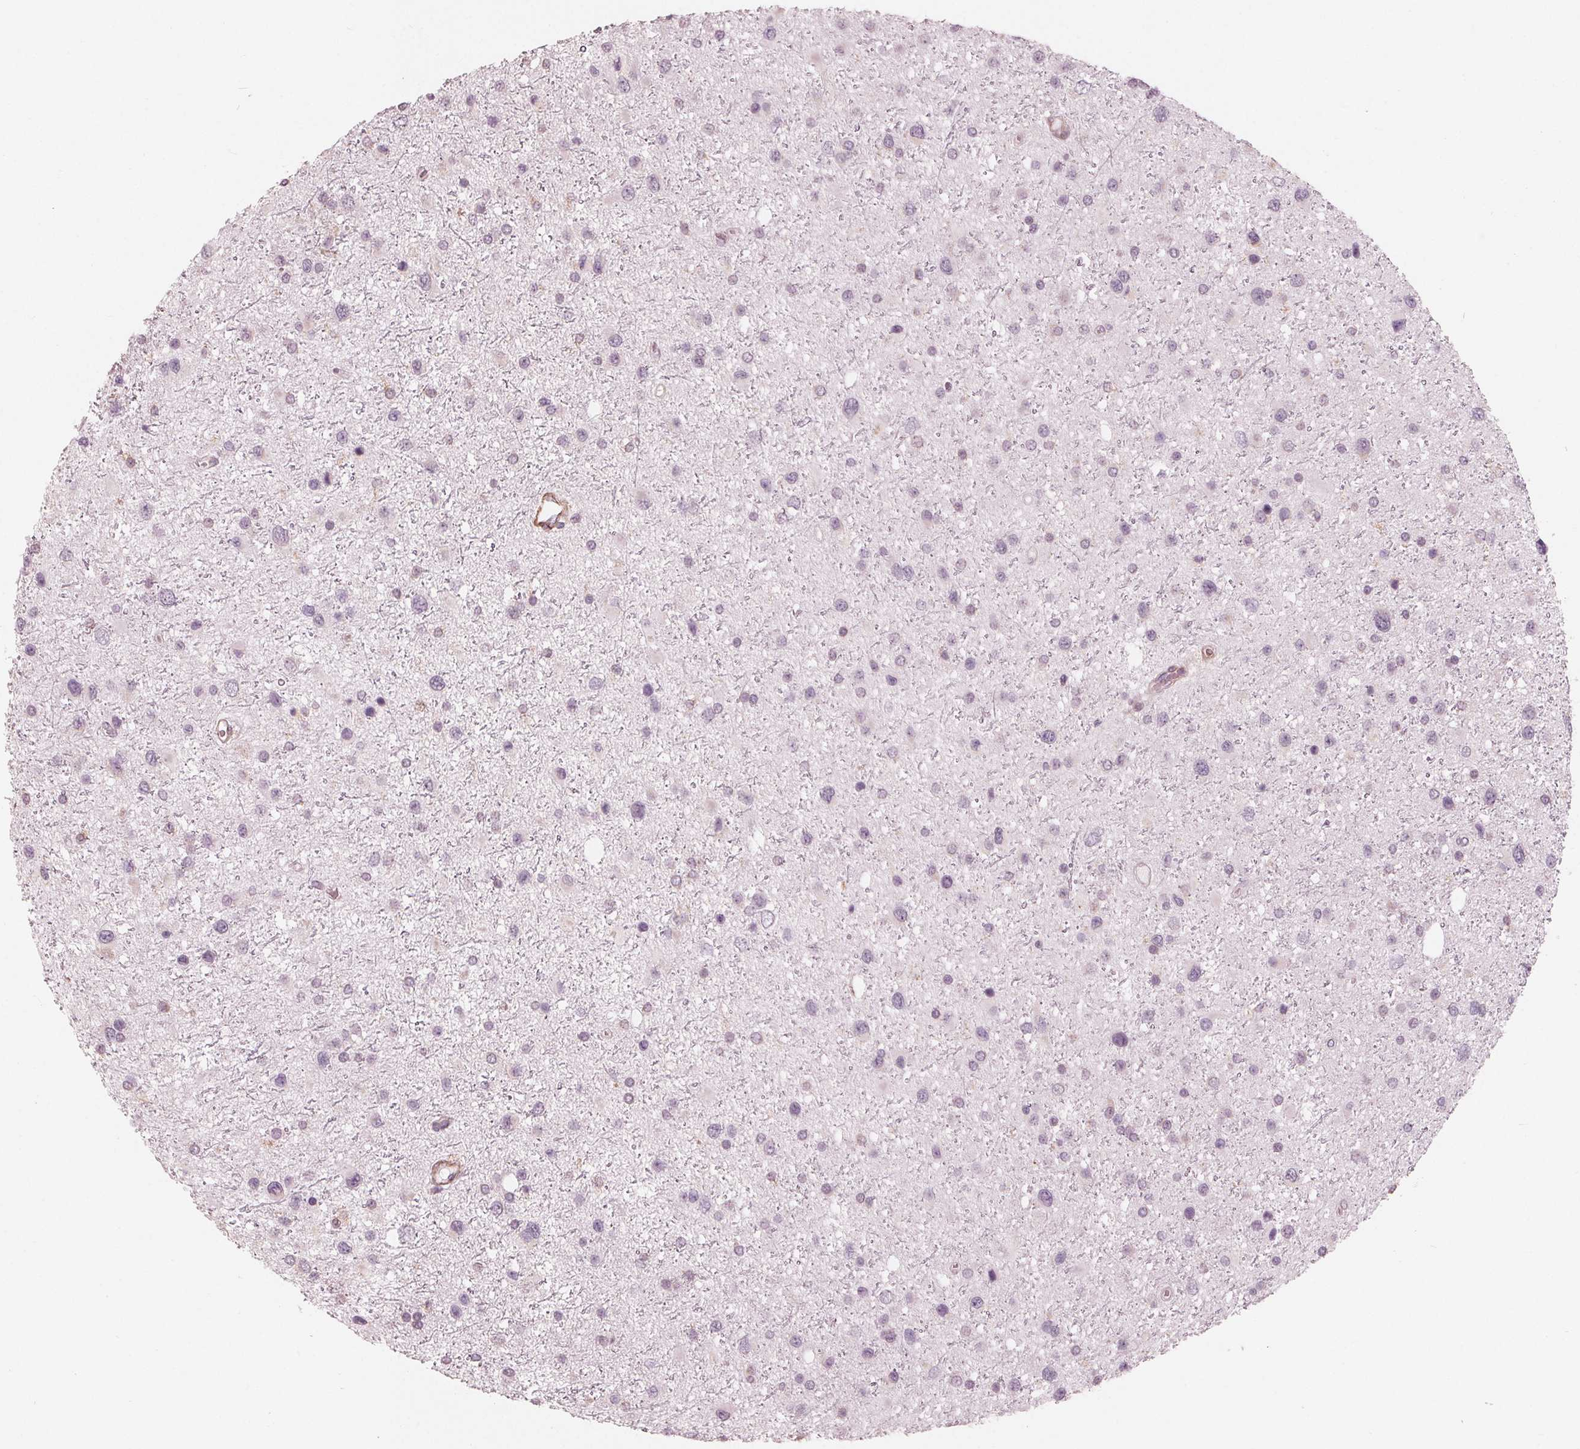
{"staining": {"intensity": "negative", "quantity": "none", "location": "none"}, "tissue": "glioma", "cell_type": "Tumor cells", "image_type": "cancer", "snomed": [{"axis": "morphology", "description": "Glioma, malignant, Low grade"}, {"axis": "topography", "description": "Brain"}], "caption": "Tumor cells show no significant expression in glioma.", "gene": "MIER3", "patient": {"sex": "female", "age": 32}}